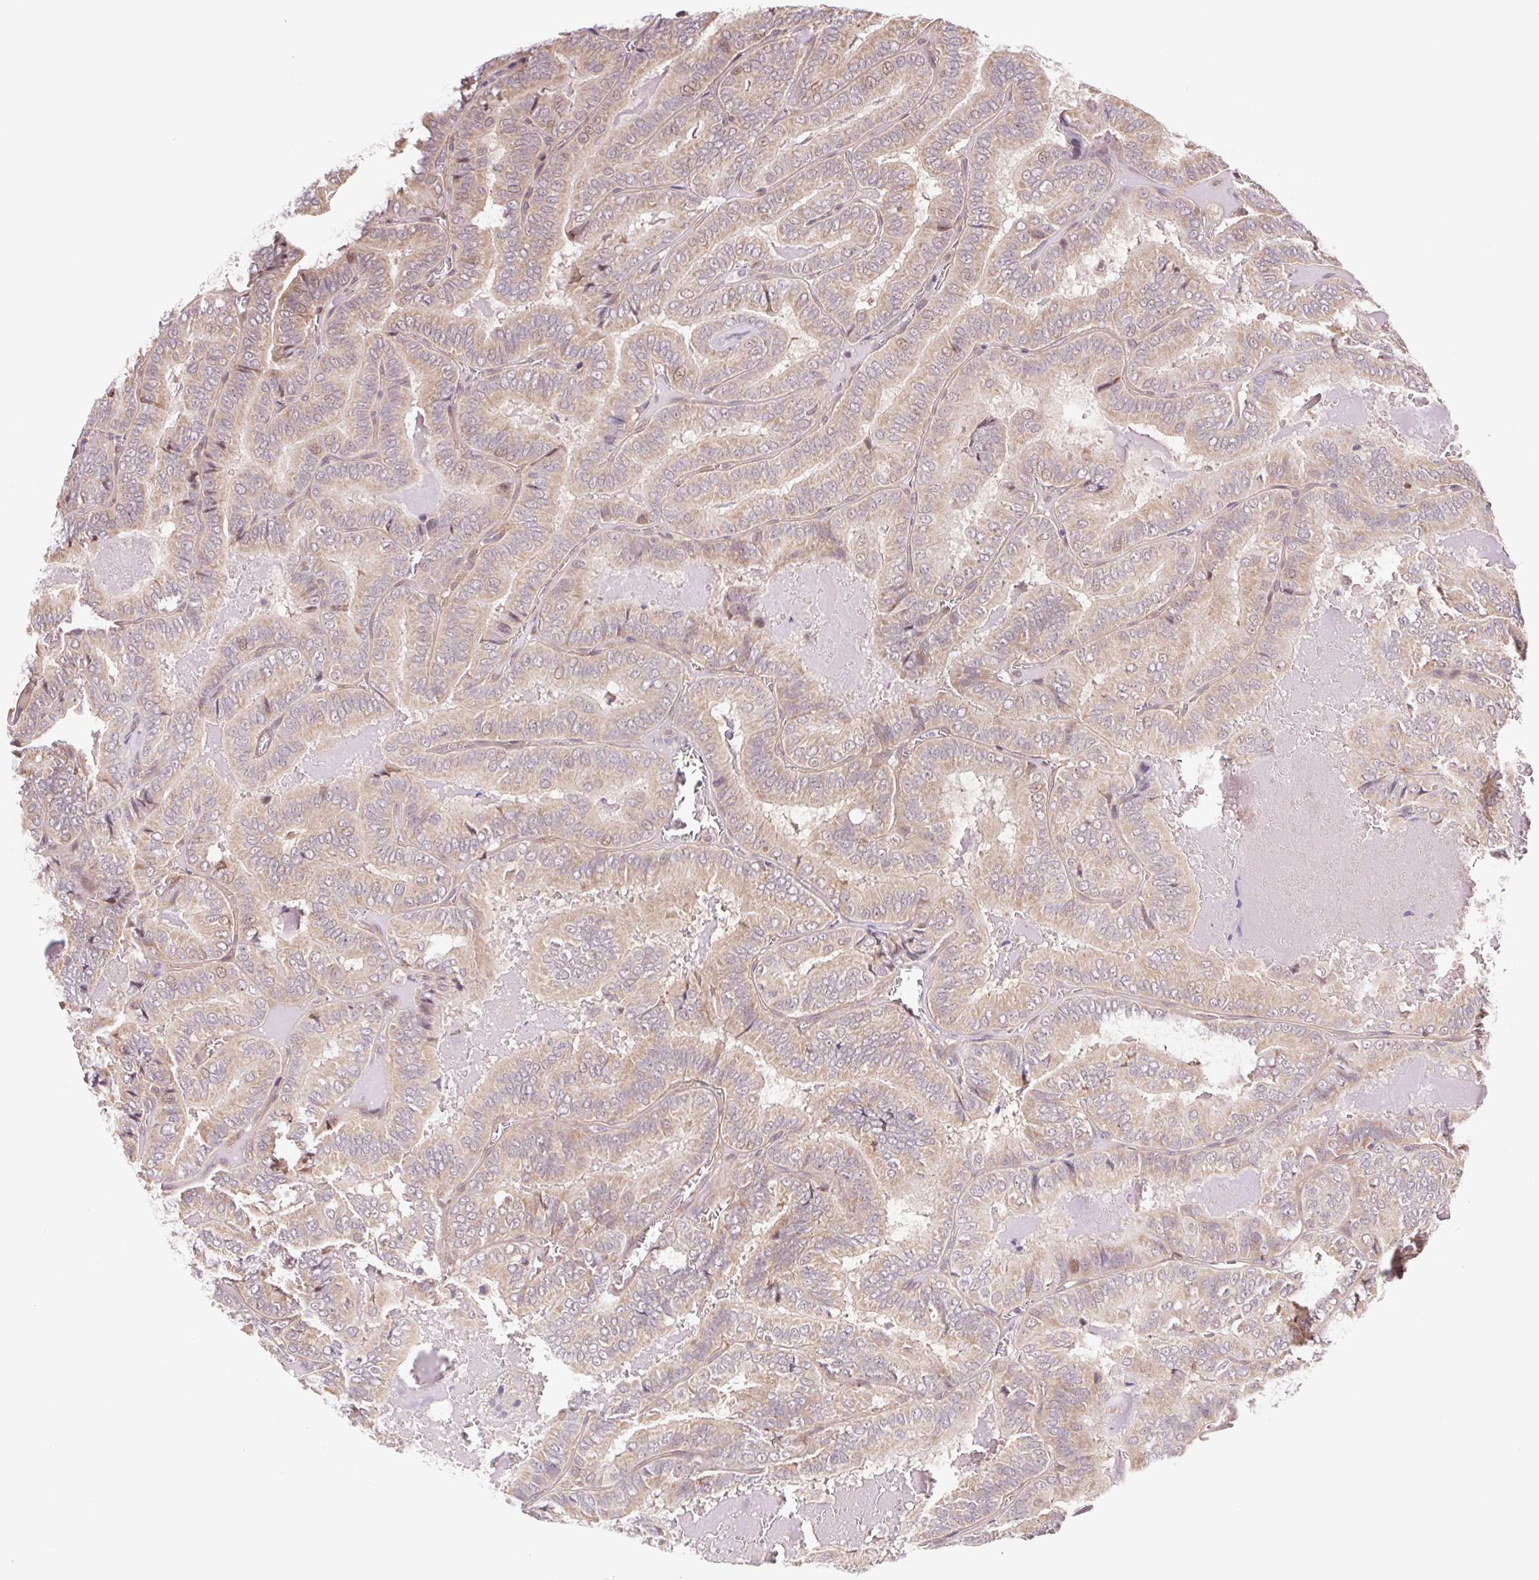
{"staining": {"intensity": "weak", "quantity": ">75%", "location": "cytoplasmic/membranous,nuclear"}, "tissue": "thyroid cancer", "cell_type": "Tumor cells", "image_type": "cancer", "snomed": [{"axis": "morphology", "description": "Papillary adenocarcinoma, NOS"}, {"axis": "topography", "description": "Thyroid gland"}], "caption": "Immunohistochemical staining of thyroid cancer (papillary adenocarcinoma) demonstrates low levels of weak cytoplasmic/membranous and nuclear protein staining in approximately >75% of tumor cells.", "gene": "HFE", "patient": {"sex": "female", "age": 75}}